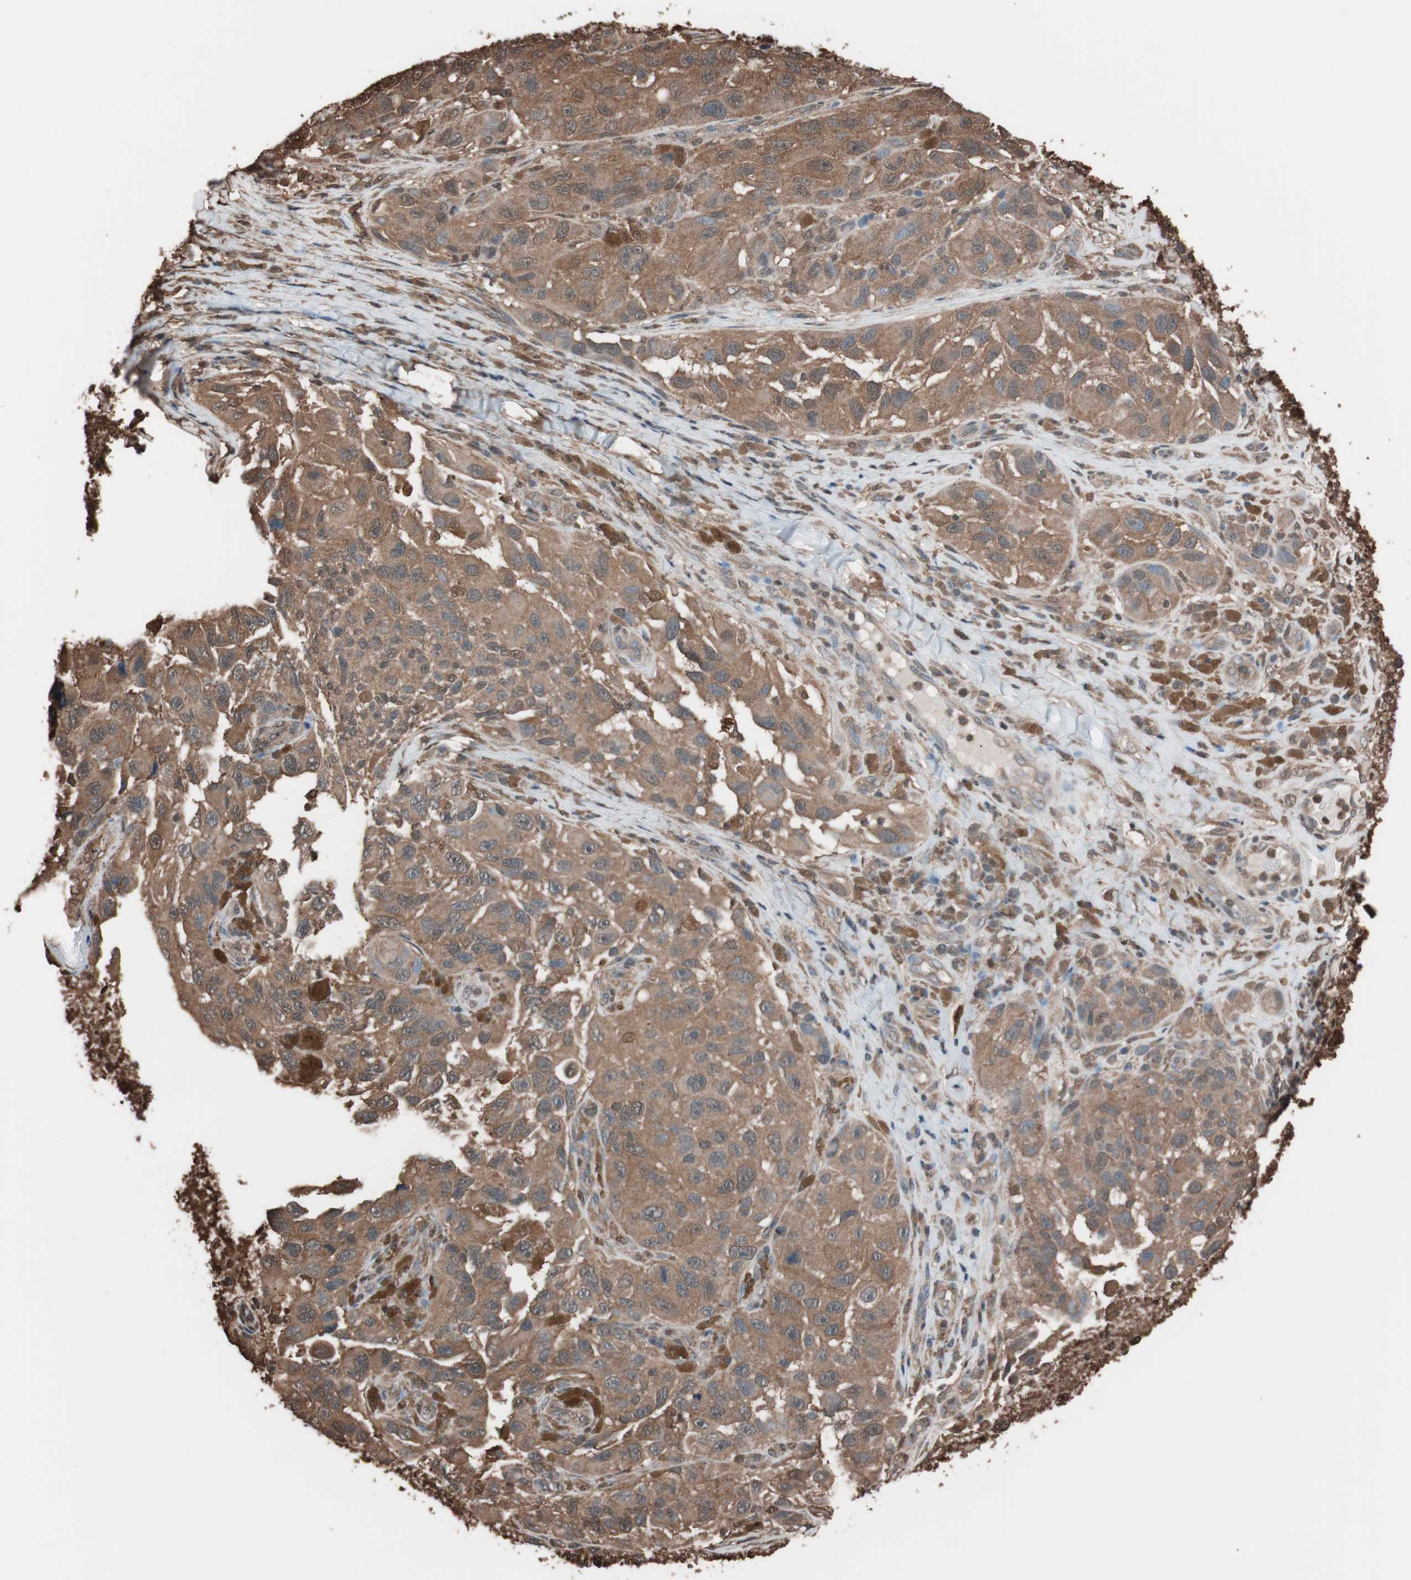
{"staining": {"intensity": "strong", "quantity": ">75%", "location": "cytoplasmic/membranous"}, "tissue": "melanoma", "cell_type": "Tumor cells", "image_type": "cancer", "snomed": [{"axis": "morphology", "description": "Malignant melanoma, NOS"}, {"axis": "topography", "description": "Skin"}], "caption": "High-magnification brightfield microscopy of melanoma stained with DAB (brown) and counterstained with hematoxylin (blue). tumor cells exhibit strong cytoplasmic/membranous staining is seen in about>75% of cells.", "gene": "CALM2", "patient": {"sex": "female", "age": 73}}